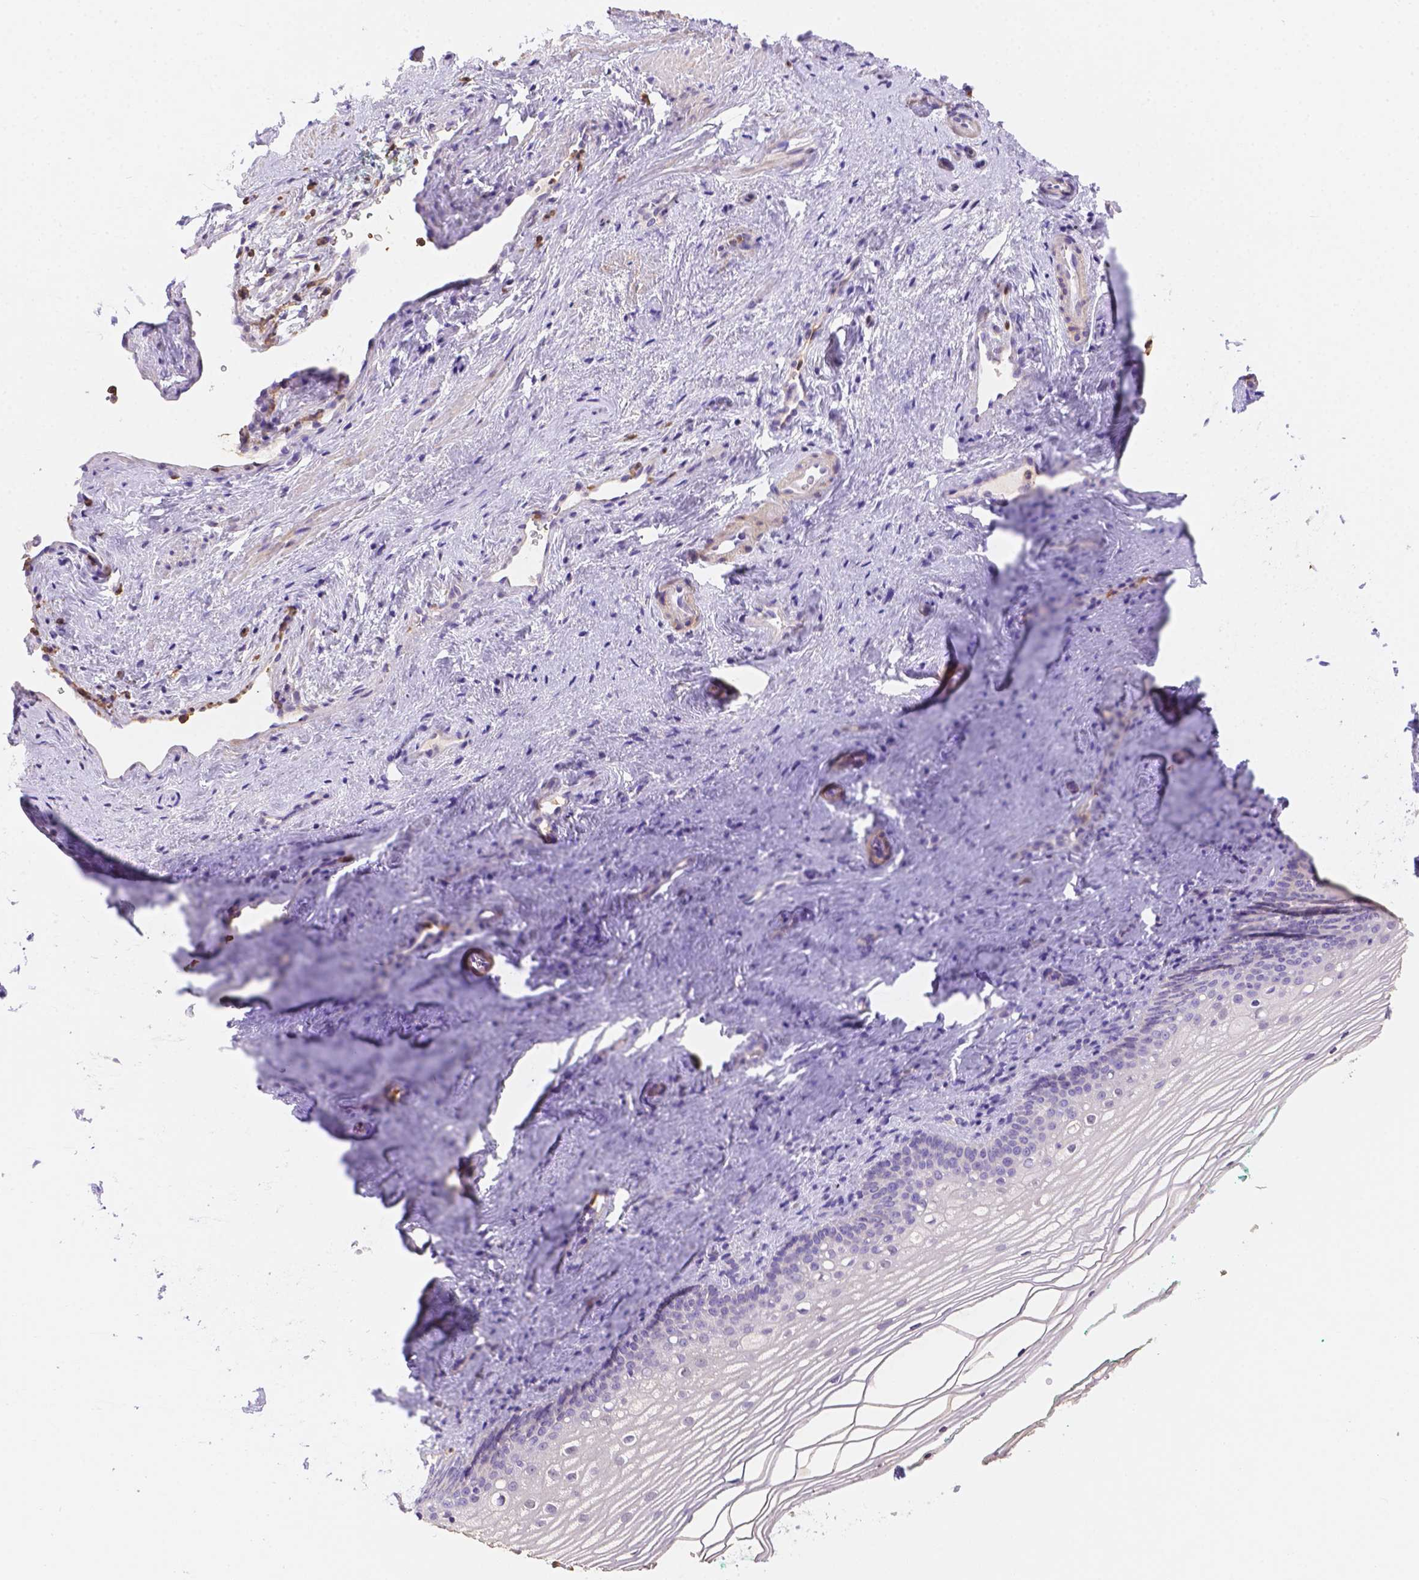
{"staining": {"intensity": "negative", "quantity": "none", "location": "none"}, "tissue": "vagina", "cell_type": "Squamous epithelial cells", "image_type": "normal", "snomed": [{"axis": "morphology", "description": "Normal tissue, NOS"}, {"axis": "topography", "description": "Vagina"}], "caption": "A histopathology image of human vagina is negative for staining in squamous epithelial cells. Nuclei are stained in blue.", "gene": "NXPE2", "patient": {"sex": "female", "age": 44}}